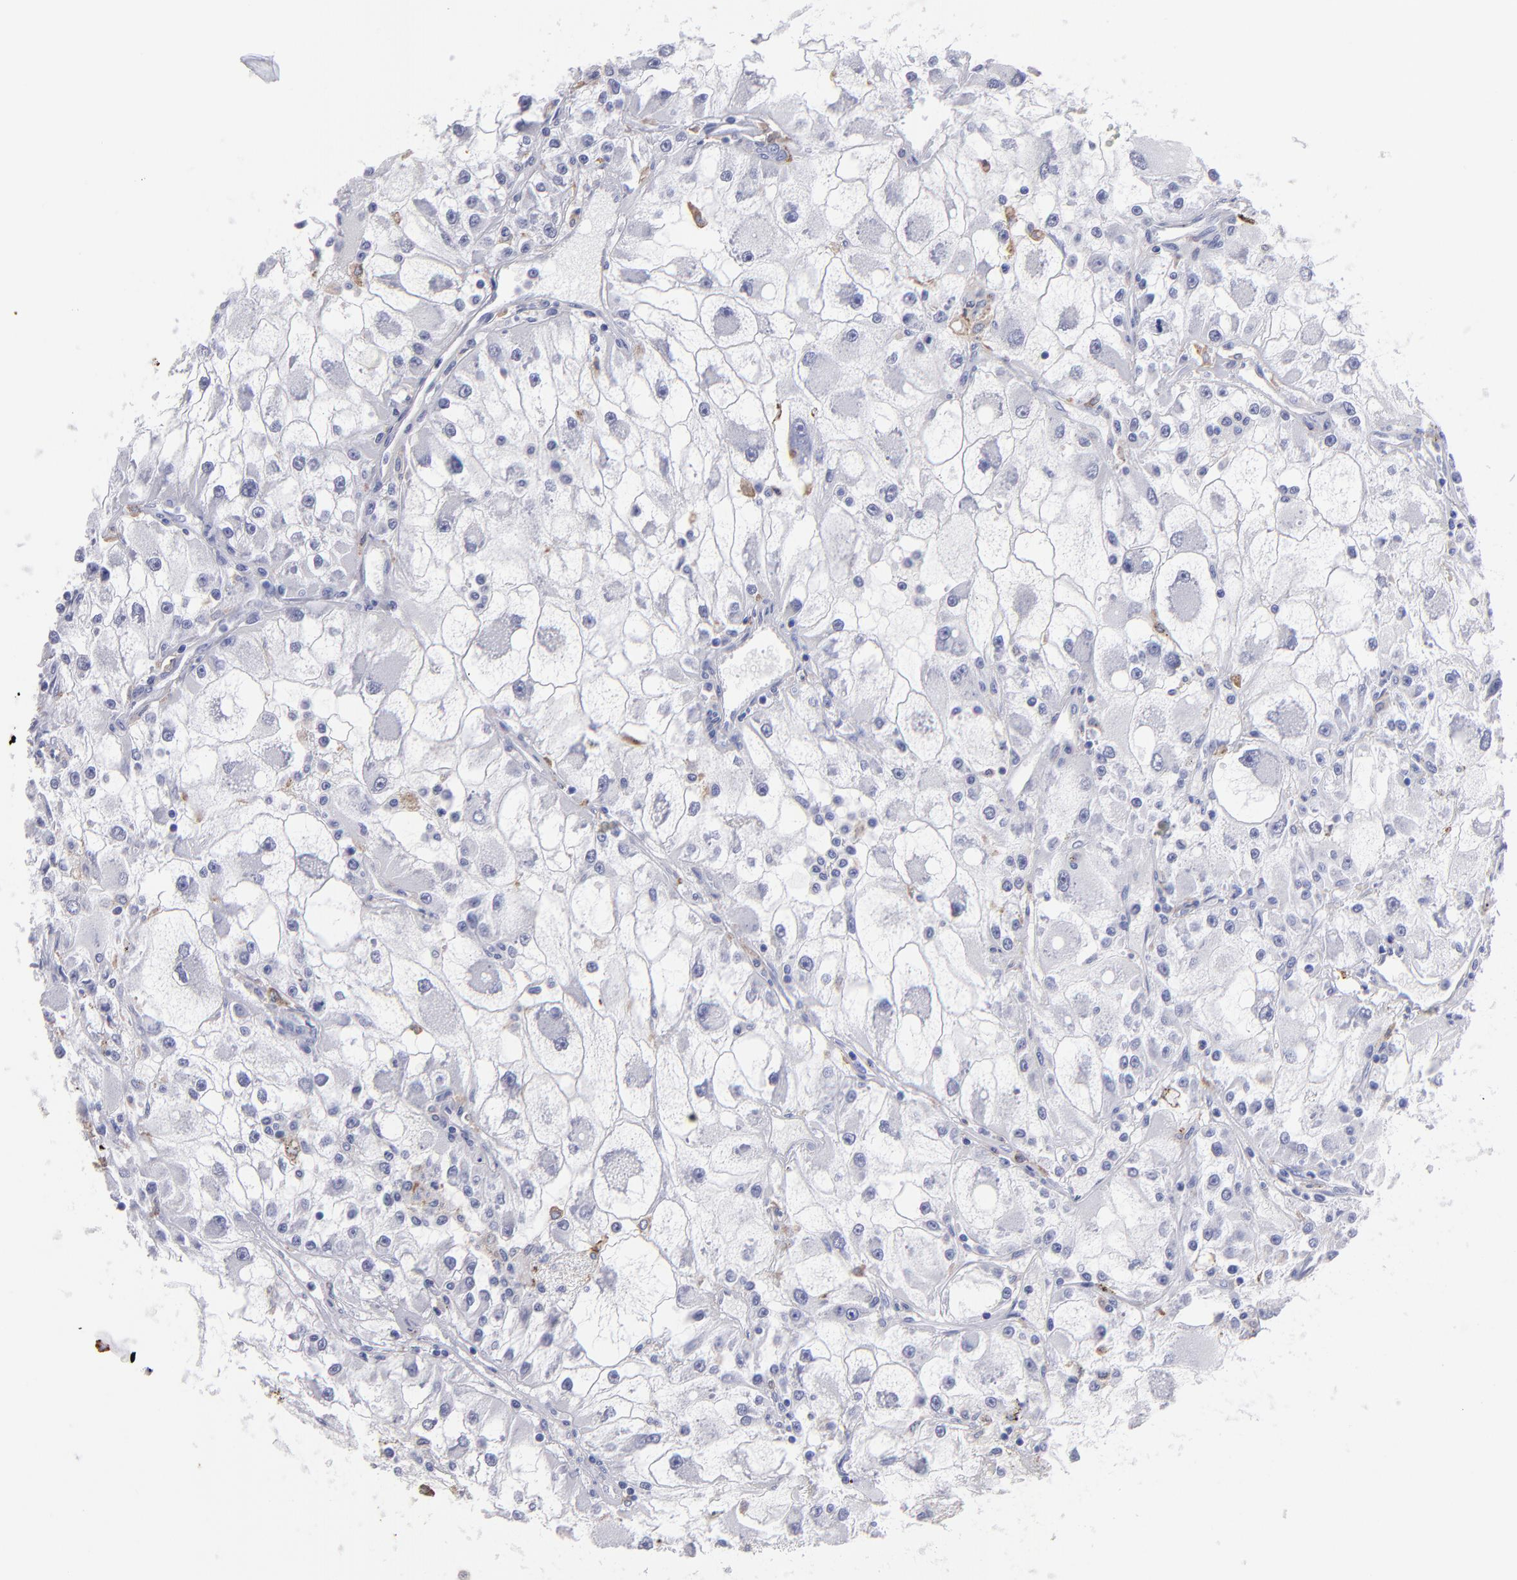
{"staining": {"intensity": "negative", "quantity": "none", "location": "none"}, "tissue": "renal cancer", "cell_type": "Tumor cells", "image_type": "cancer", "snomed": [{"axis": "morphology", "description": "Adenocarcinoma, NOS"}, {"axis": "topography", "description": "Kidney"}], "caption": "Tumor cells show no significant staining in adenocarcinoma (renal).", "gene": "MB", "patient": {"sex": "female", "age": 73}}